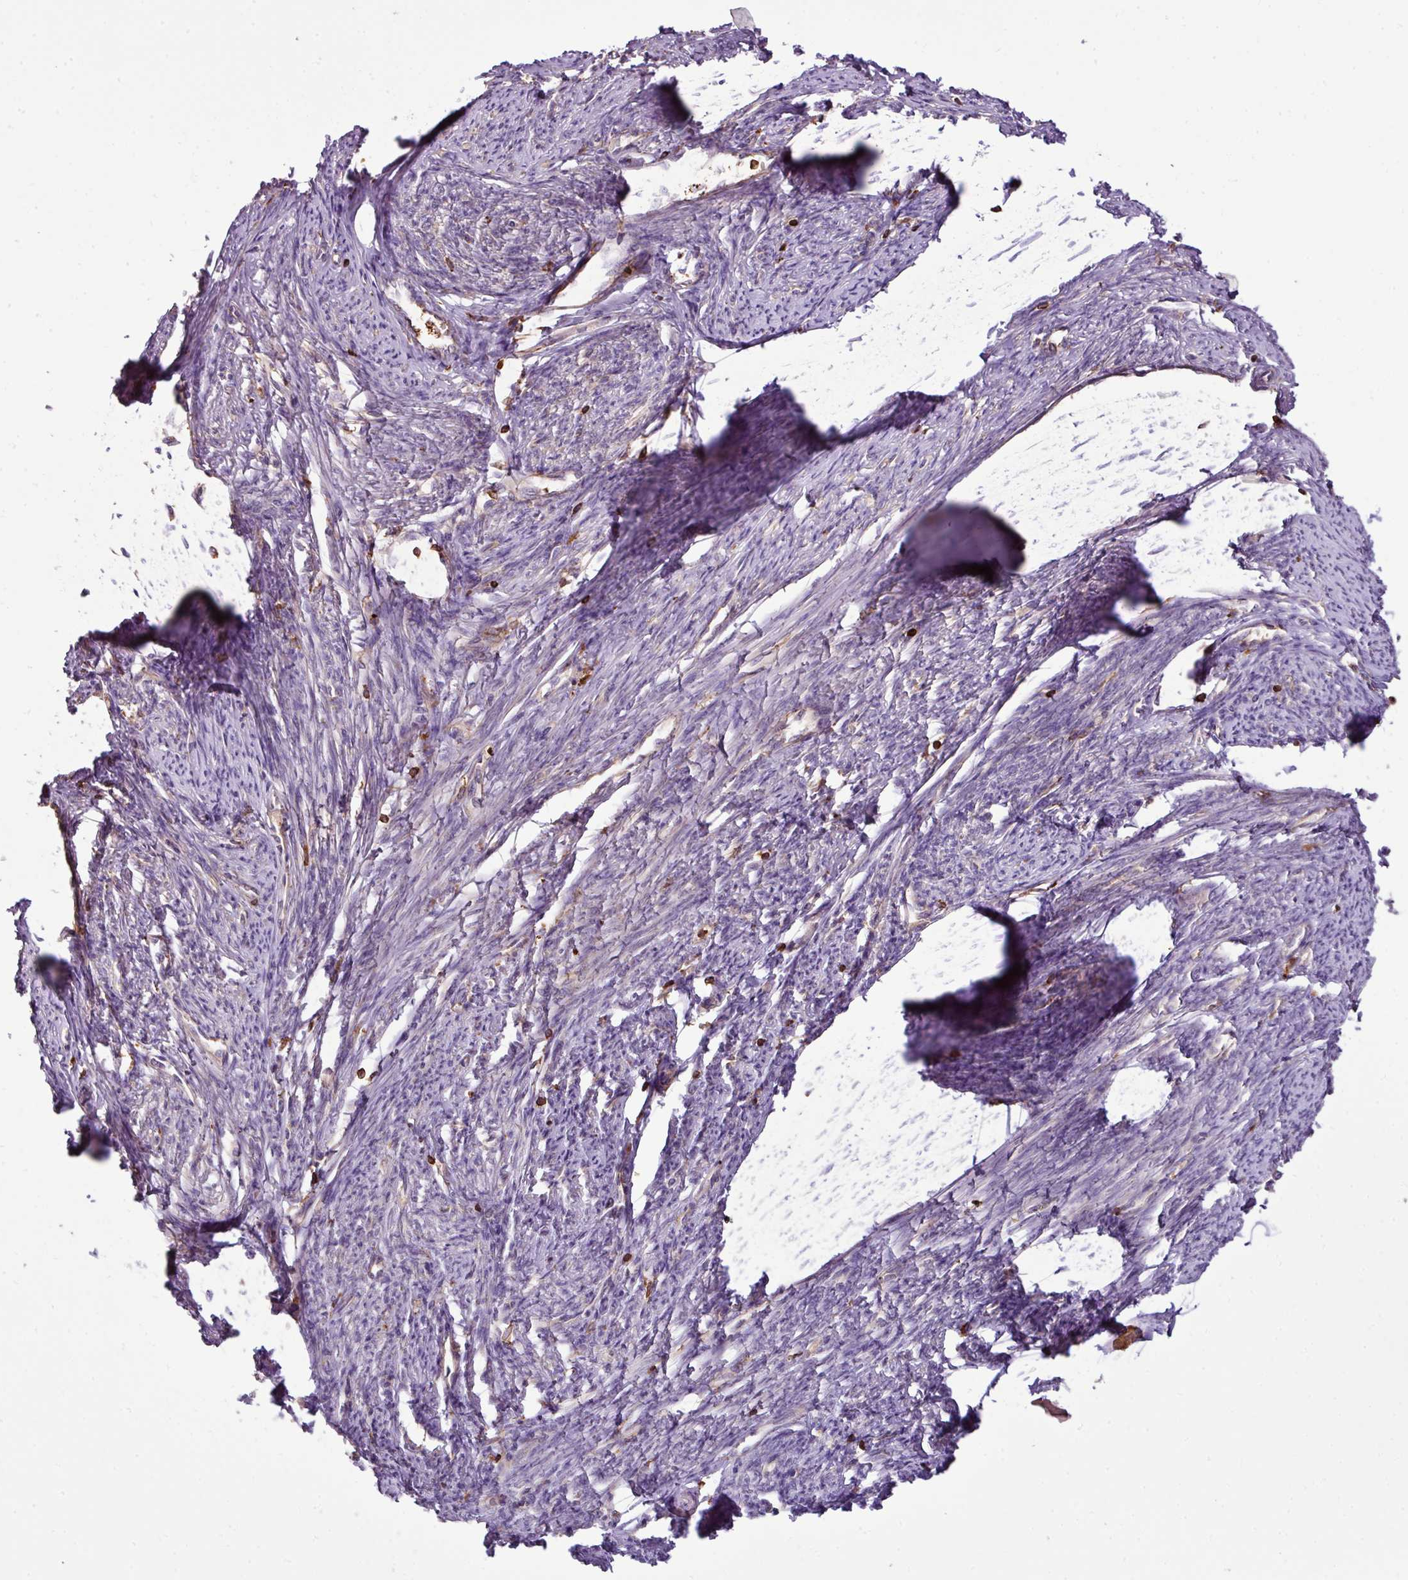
{"staining": {"intensity": "moderate", "quantity": "25%-75%", "location": "cytoplasmic/membranous"}, "tissue": "smooth muscle", "cell_type": "Smooth muscle cells", "image_type": "normal", "snomed": [{"axis": "morphology", "description": "Normal tissue, NOS"}, {"axis": "topography", "description": "Smooth muscle"}, {"axis": "topography", "description": "Uterus"}], "caption": "Benign smooth muscle reveals moderate cytoplasmic/membranous positivity in about 25%-75% of smooth muscle cells The staining is performed using DAB brown chromogen to label protein expression. The nuclei are counter-stained blue using hematoxylin..", "gene": "PGAP6", "patient": {"sex": "female", "age": 59}}